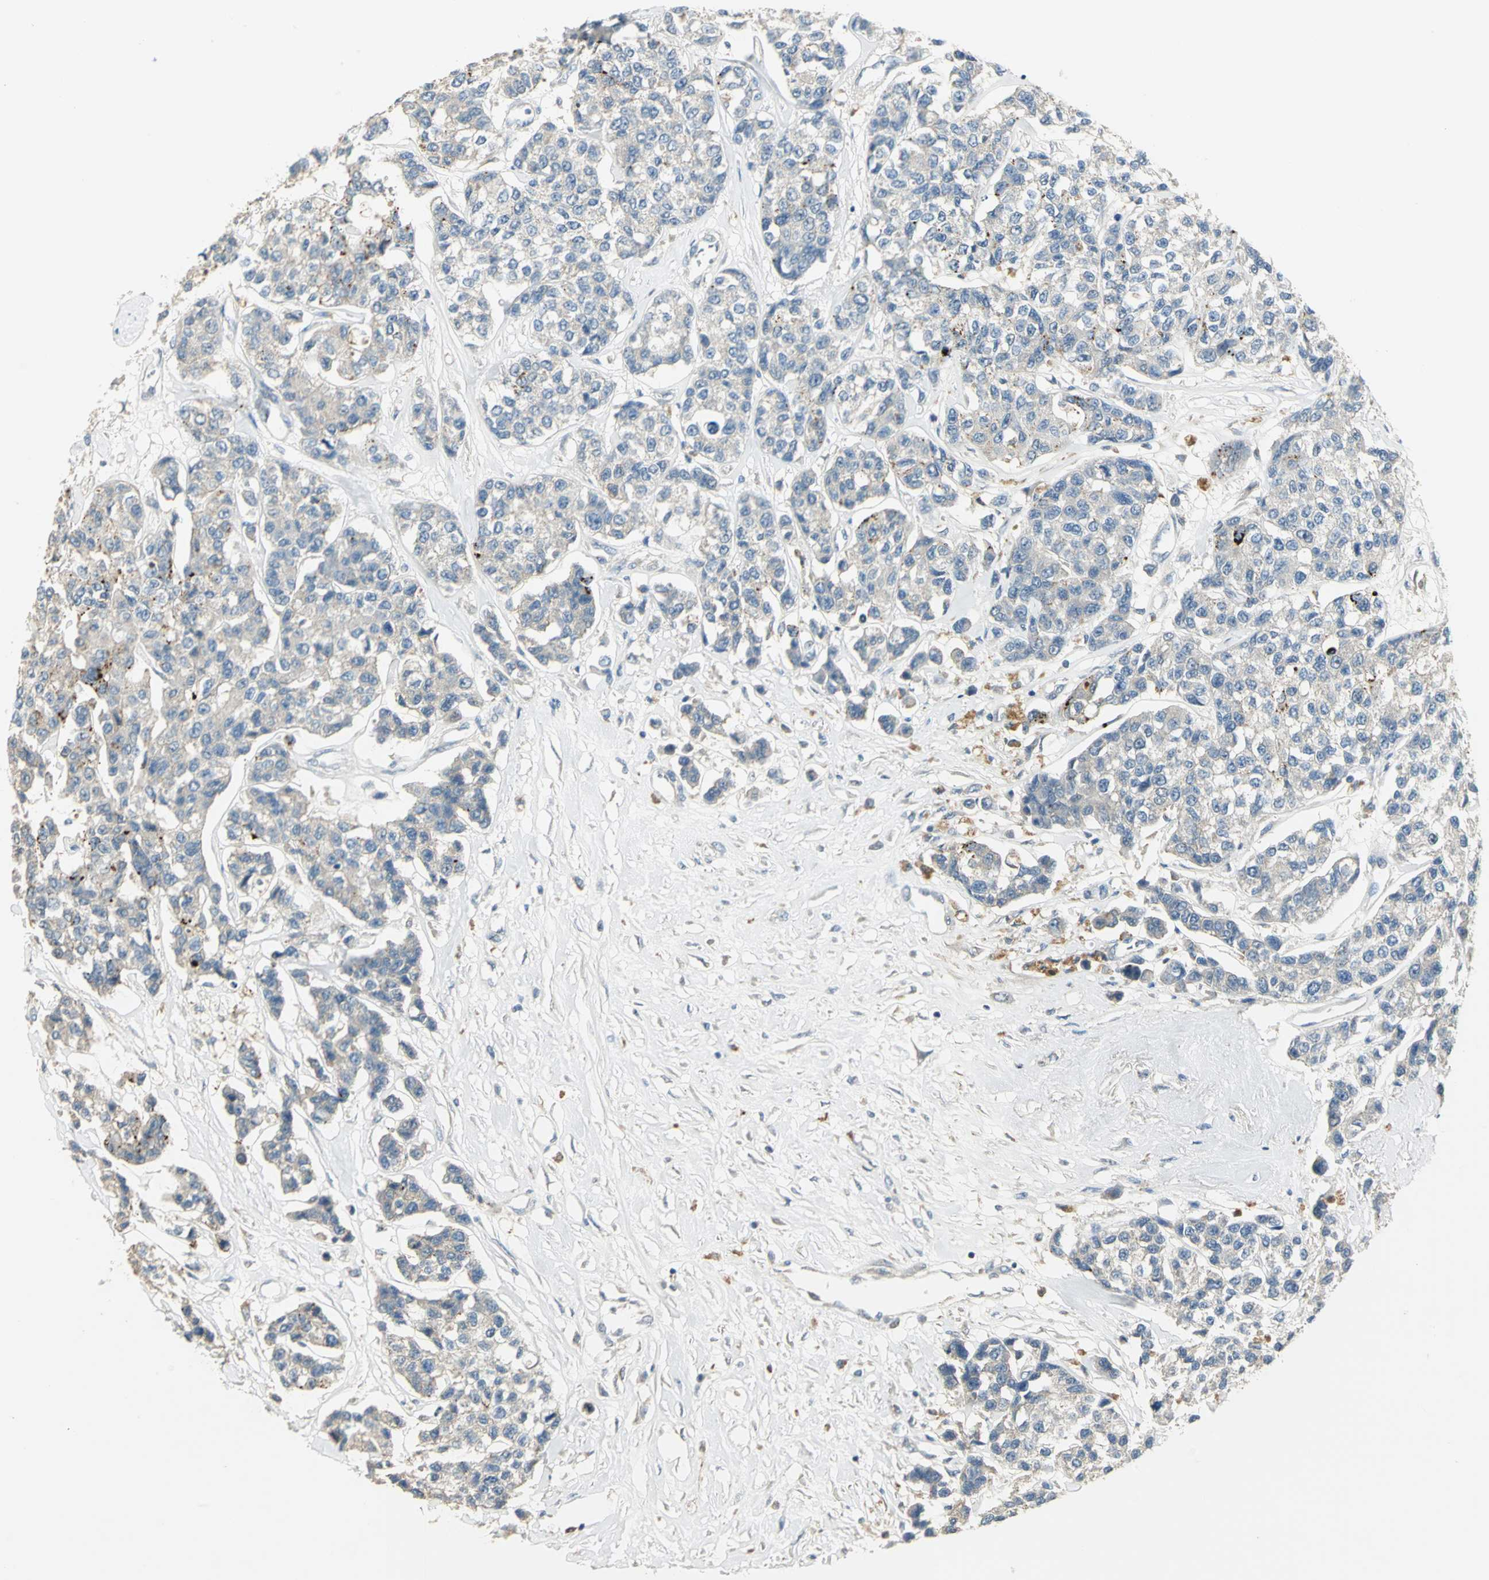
{"staining": {"intensity": "negative", "quantity": "none", "location": "none"}, "tissue": "breast cancer", "cell_type": "Tumor cells", "image_type": "cancer", "snomed": [{"axis": "morphology", "description": "Duct carcinoma"}, {"axis": "topography", "description": "Breast"}], "caption": "Image shows no significant protein staining in tumor cells of breast cancer (intraductal carcinoma).", "gene": "PROC", "patient": {"sex": "female", "age": 51}}